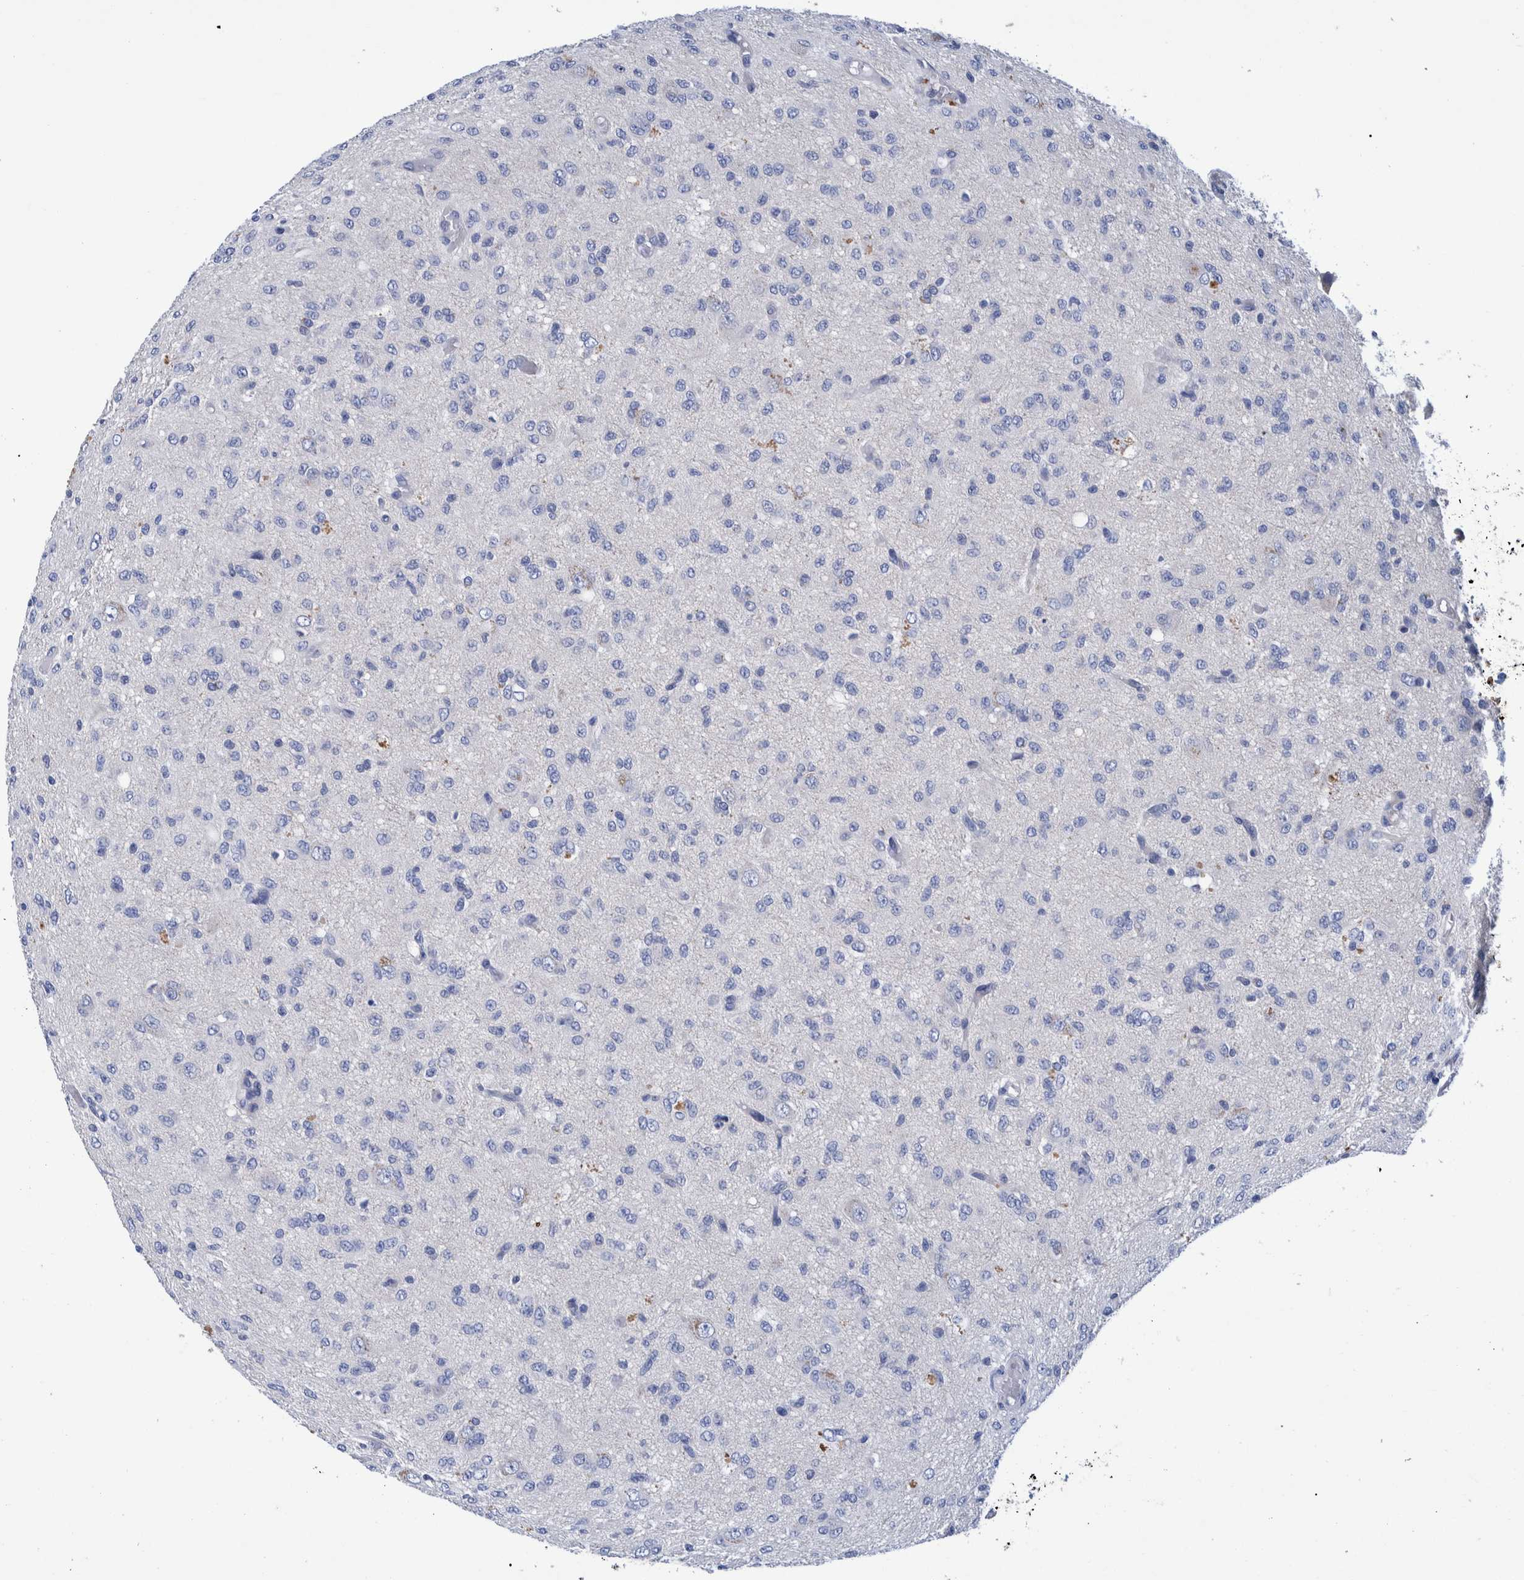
{"staining": {"intensity": "negative", "quantity": "none", "location": "none"}, "tissue": "glioma", "cell_type": "Tumor cells", "image_type": "cancer", "snomed": [{"axis": "morphology", "description": "Glioma, malignant, High grade"}, {"axis": "topography", "description": "Brain"}], "caption": "Immunohistochemistry (IHC) micrograph of neoplastic tissue: human glioma stained with DAB exhibits no significant protein staining in tumor cells.", "gene": "MKS1", "patient": {"sex": "female", "age": 59}}